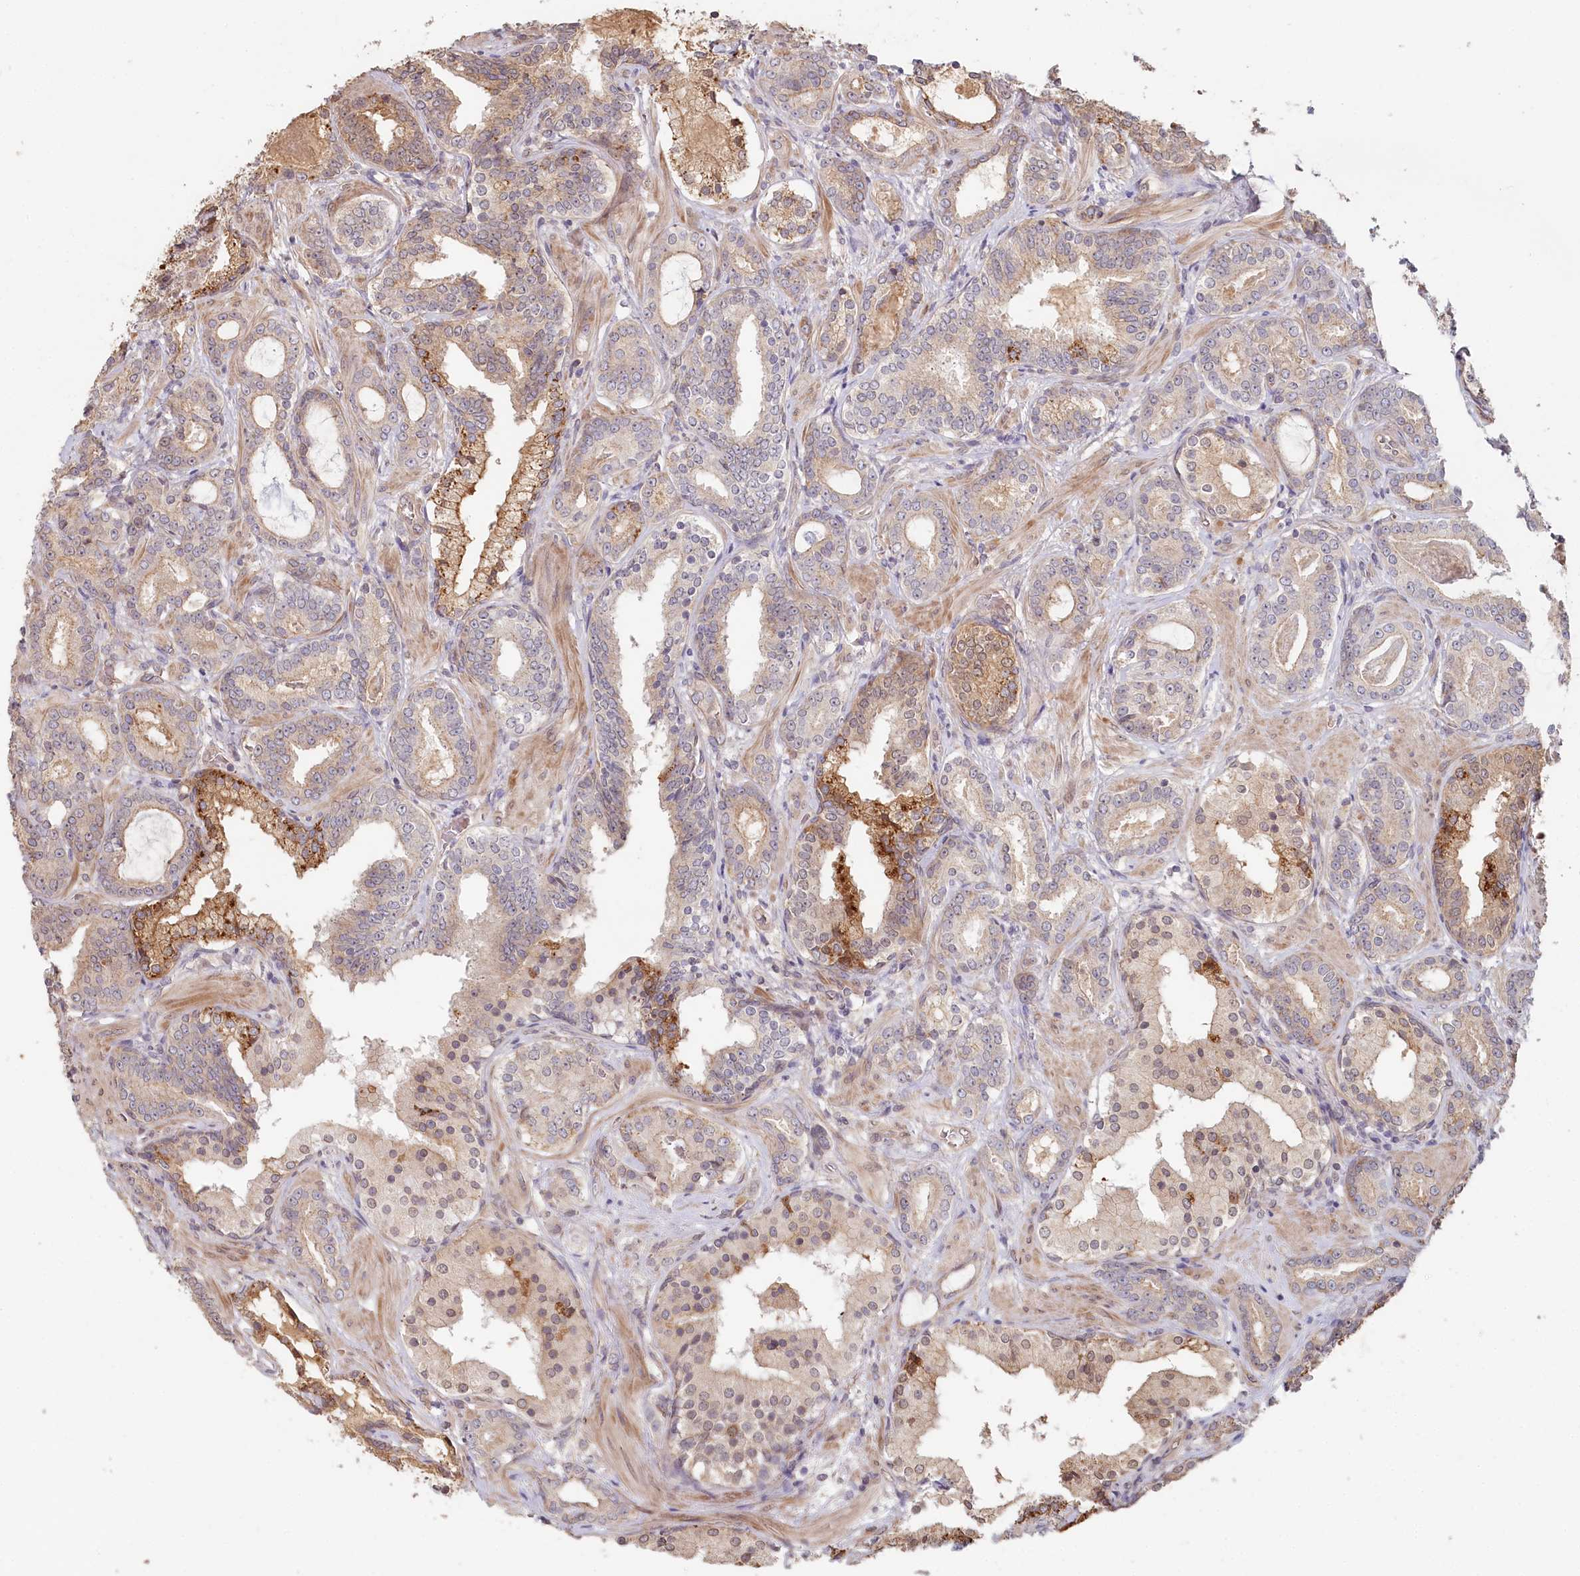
{"staining": {"intensity": "moderate", "quantity": "25%-75%", "location": "cytoplasmic/membranous"}, "tissue": "prostate cancer", "cell_type": "Tumor cells", "image_type": "cancer", "snomed": [{"axis": "morphology", "description": "Adenocarcinoma, High grade"}, {"axis": "topography", "description": "Prostate"}], "caption": "Human prostate cancer (adenocarcinoma (high-grade)) stained with a protein marker shows moderate staining in tumor cells.", "gene": "TCHP", "patient": {"sex": "male", "age": 58}}